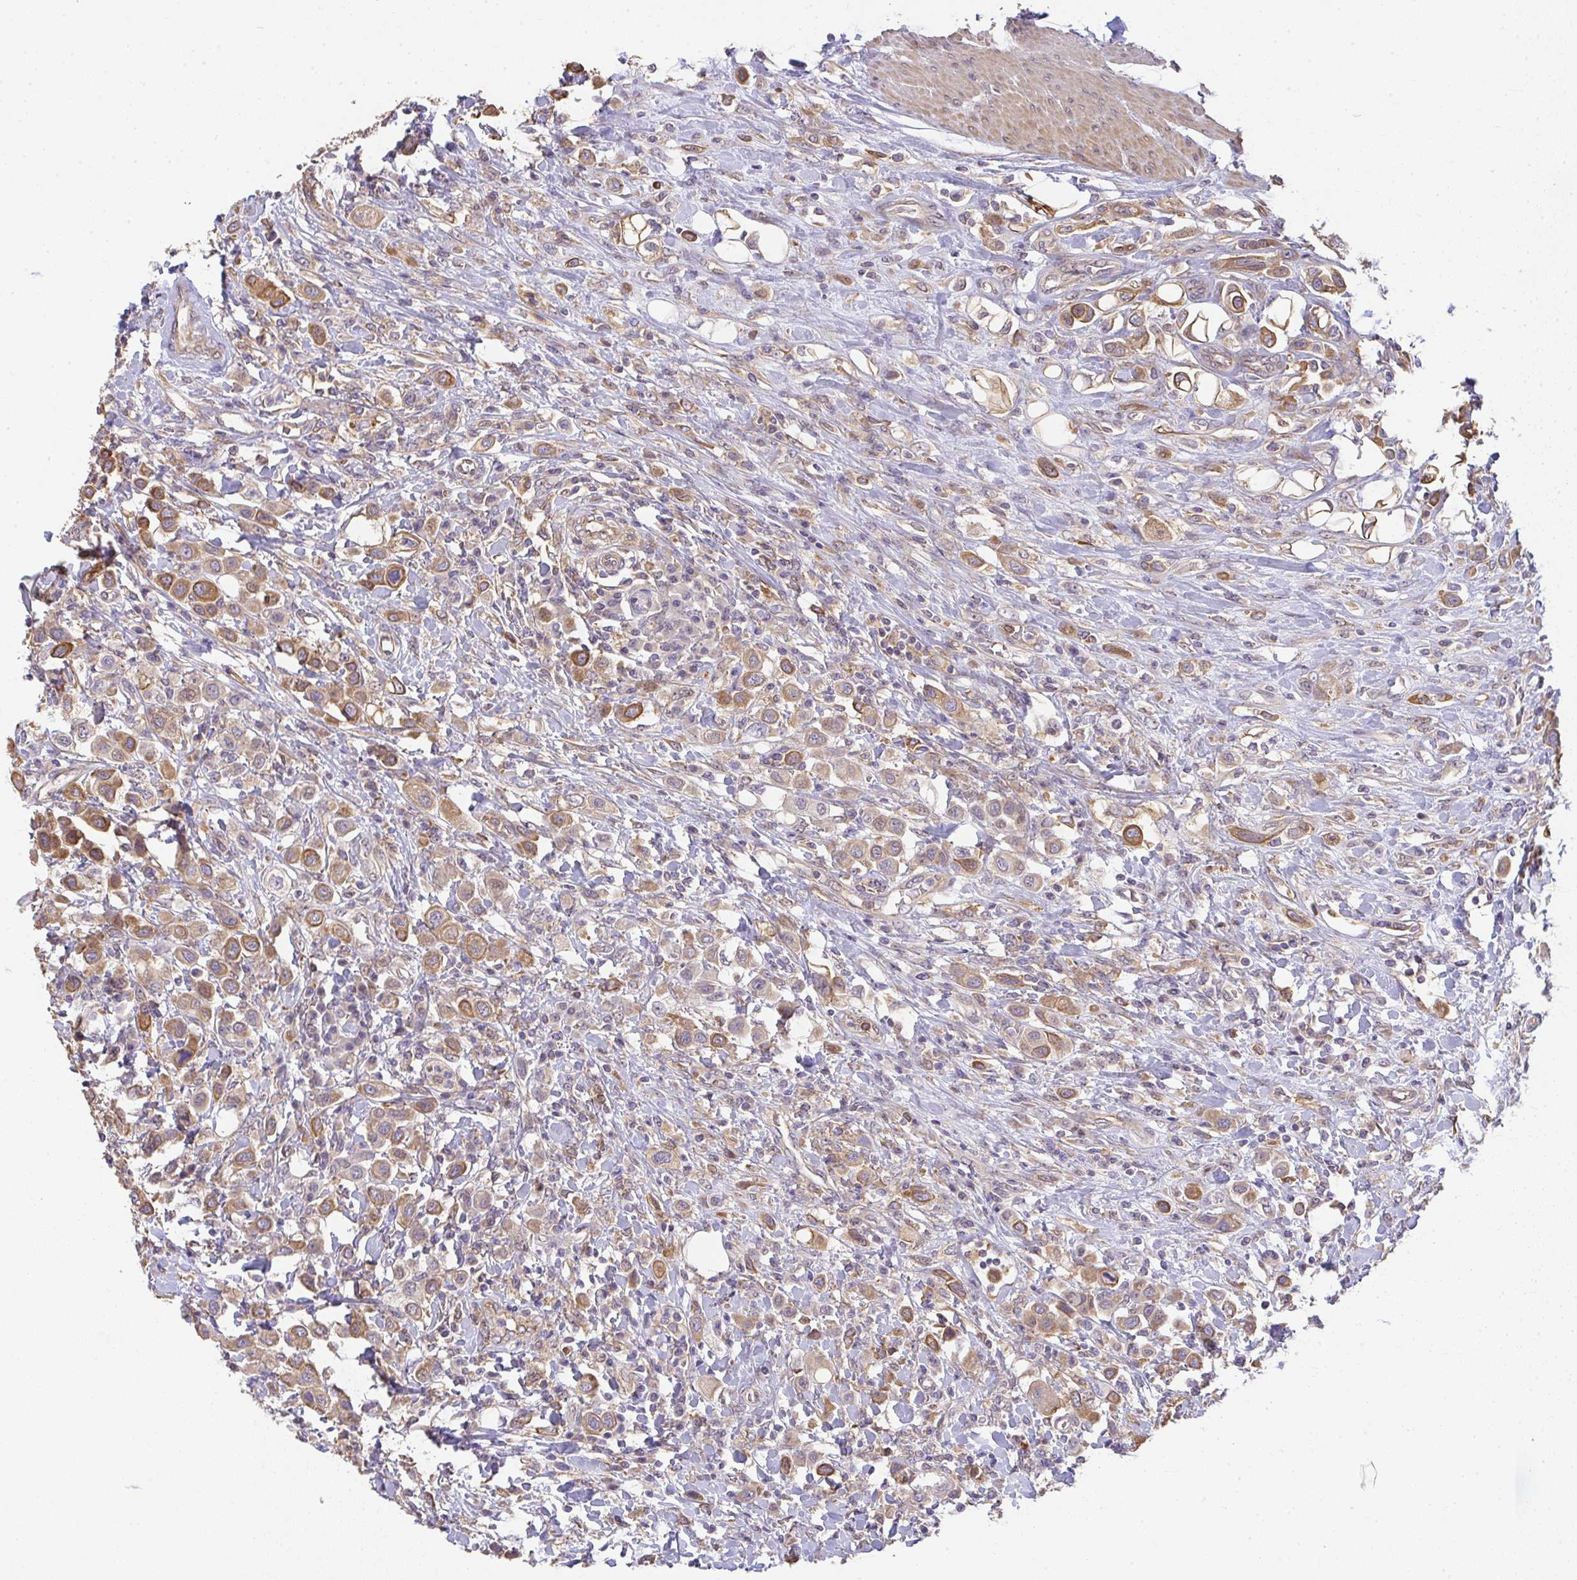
{"staining": {"intensity": "moderate", "quantity": ">75%", "location": "cytoplasmic/membranous"}, "tissue": "urothelial cancer", "cell_type": "Tumor cells", "image_type": "cancer", "snomed": [{"axis": "morphology", "description": "Urothelial carcinoma, High grade"}, {"axis": "topography", "description": "Urinary bladder"}], "caption": "Urothelial cancer stained with a brown dye displays moderate cytoplasmic/membranous positive expression in approximately >75% of tumor cells.", "gene": "EEF1AKMT1", "patient": {"sex": "male", "age": 50}}